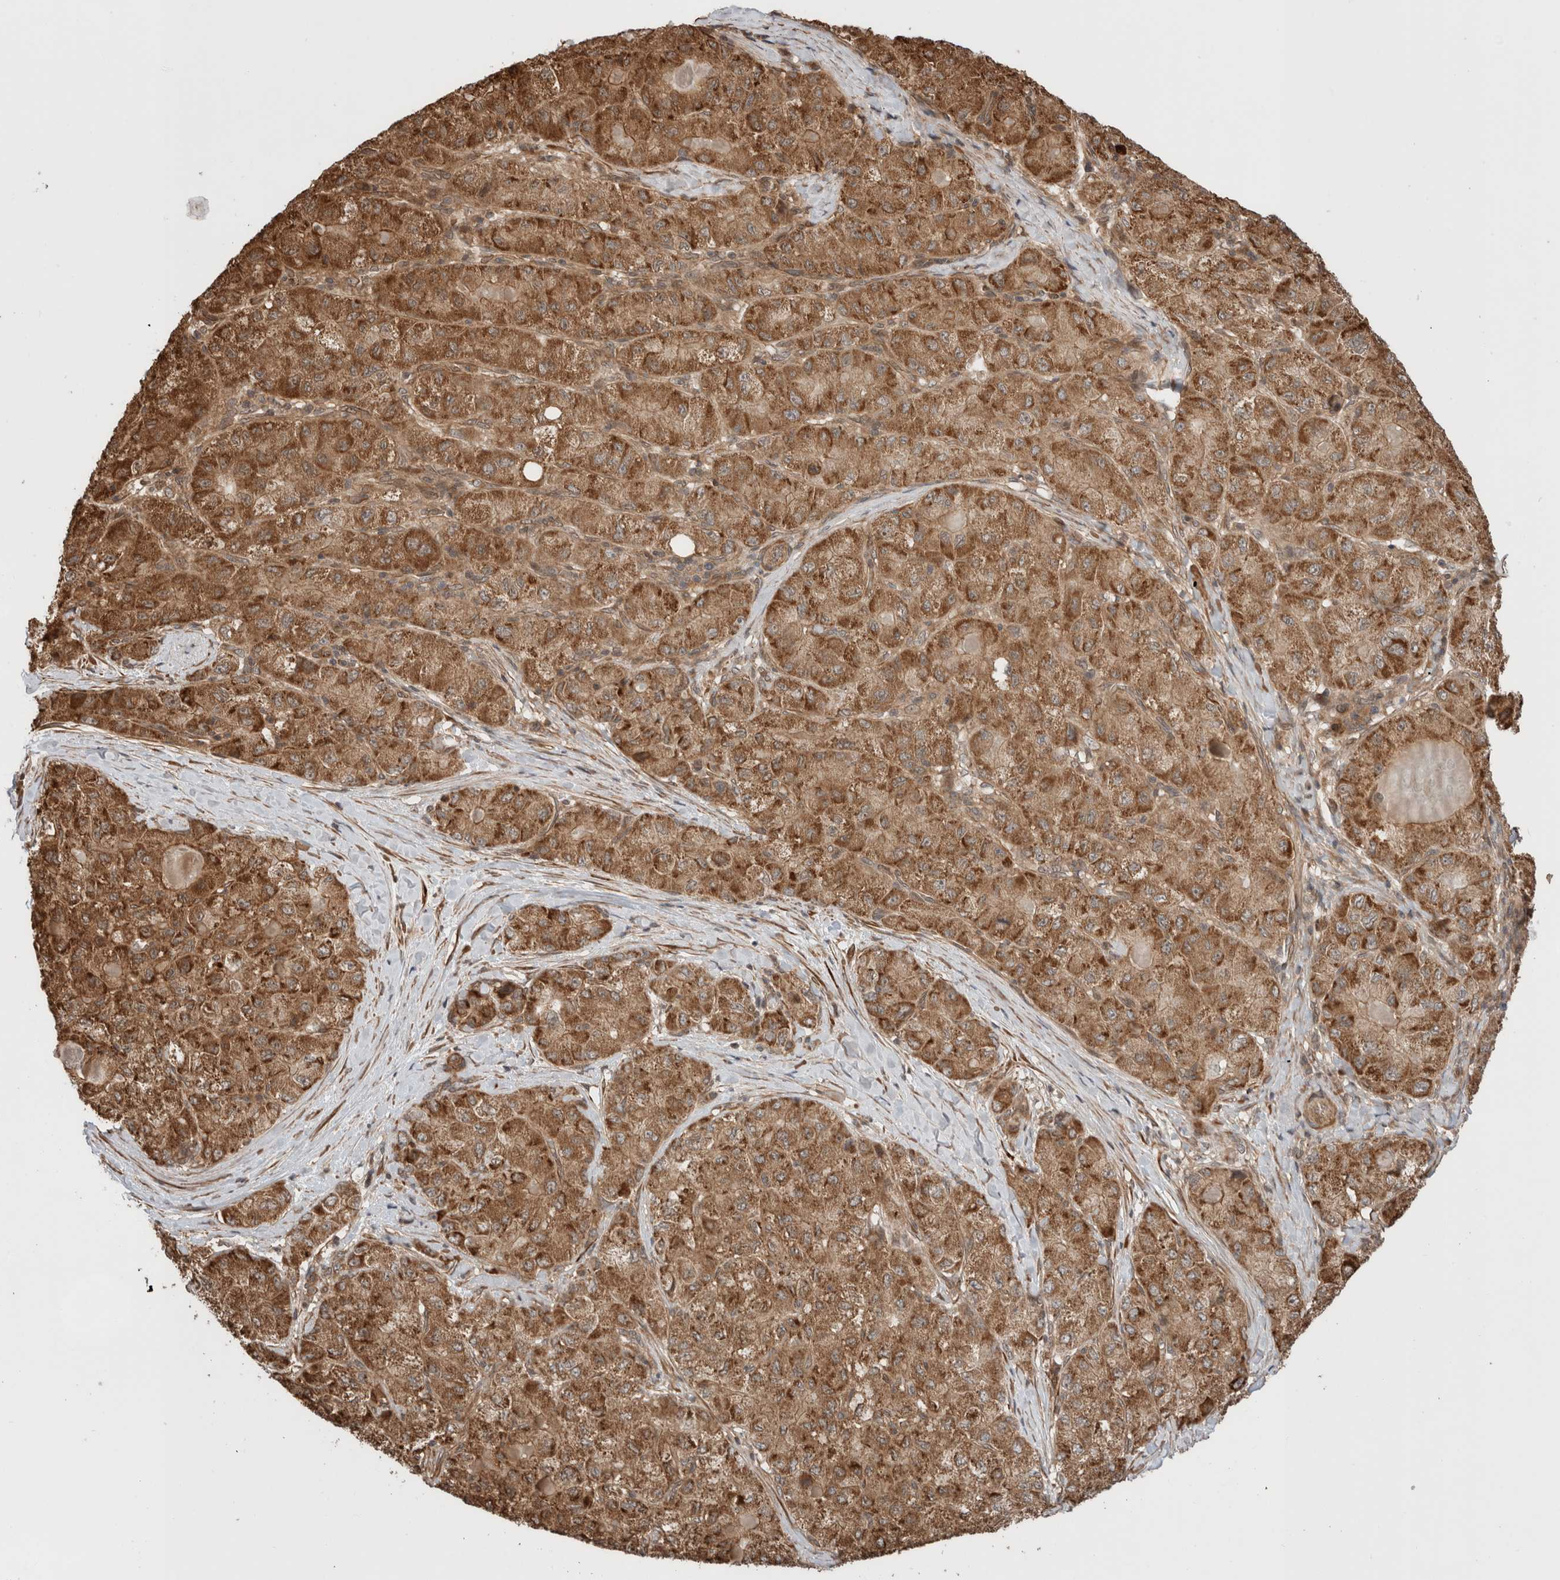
{"staining": {"intensity": "strong", "quantity": ">75%", "location": "cytoplasmic/membranous"}, "tissue": "liver cancer", "cell_type": "Tumor cells", "image_type": "cancer", "snomed": [{"axis": "morphology", "description": "Carcinoma, Hepatocellular, NOS"}, {"axis": "topography", "description": "Liver"}], "caption": "Strong cytoplasmic/membranous expression for a protein is identified in about >75% of tumor cells of liver hepatocellular carcinoma using immunohistochemistry (IHC).", "gene": "ZNF649", "patient": {"sex": "male", "age": 80}}